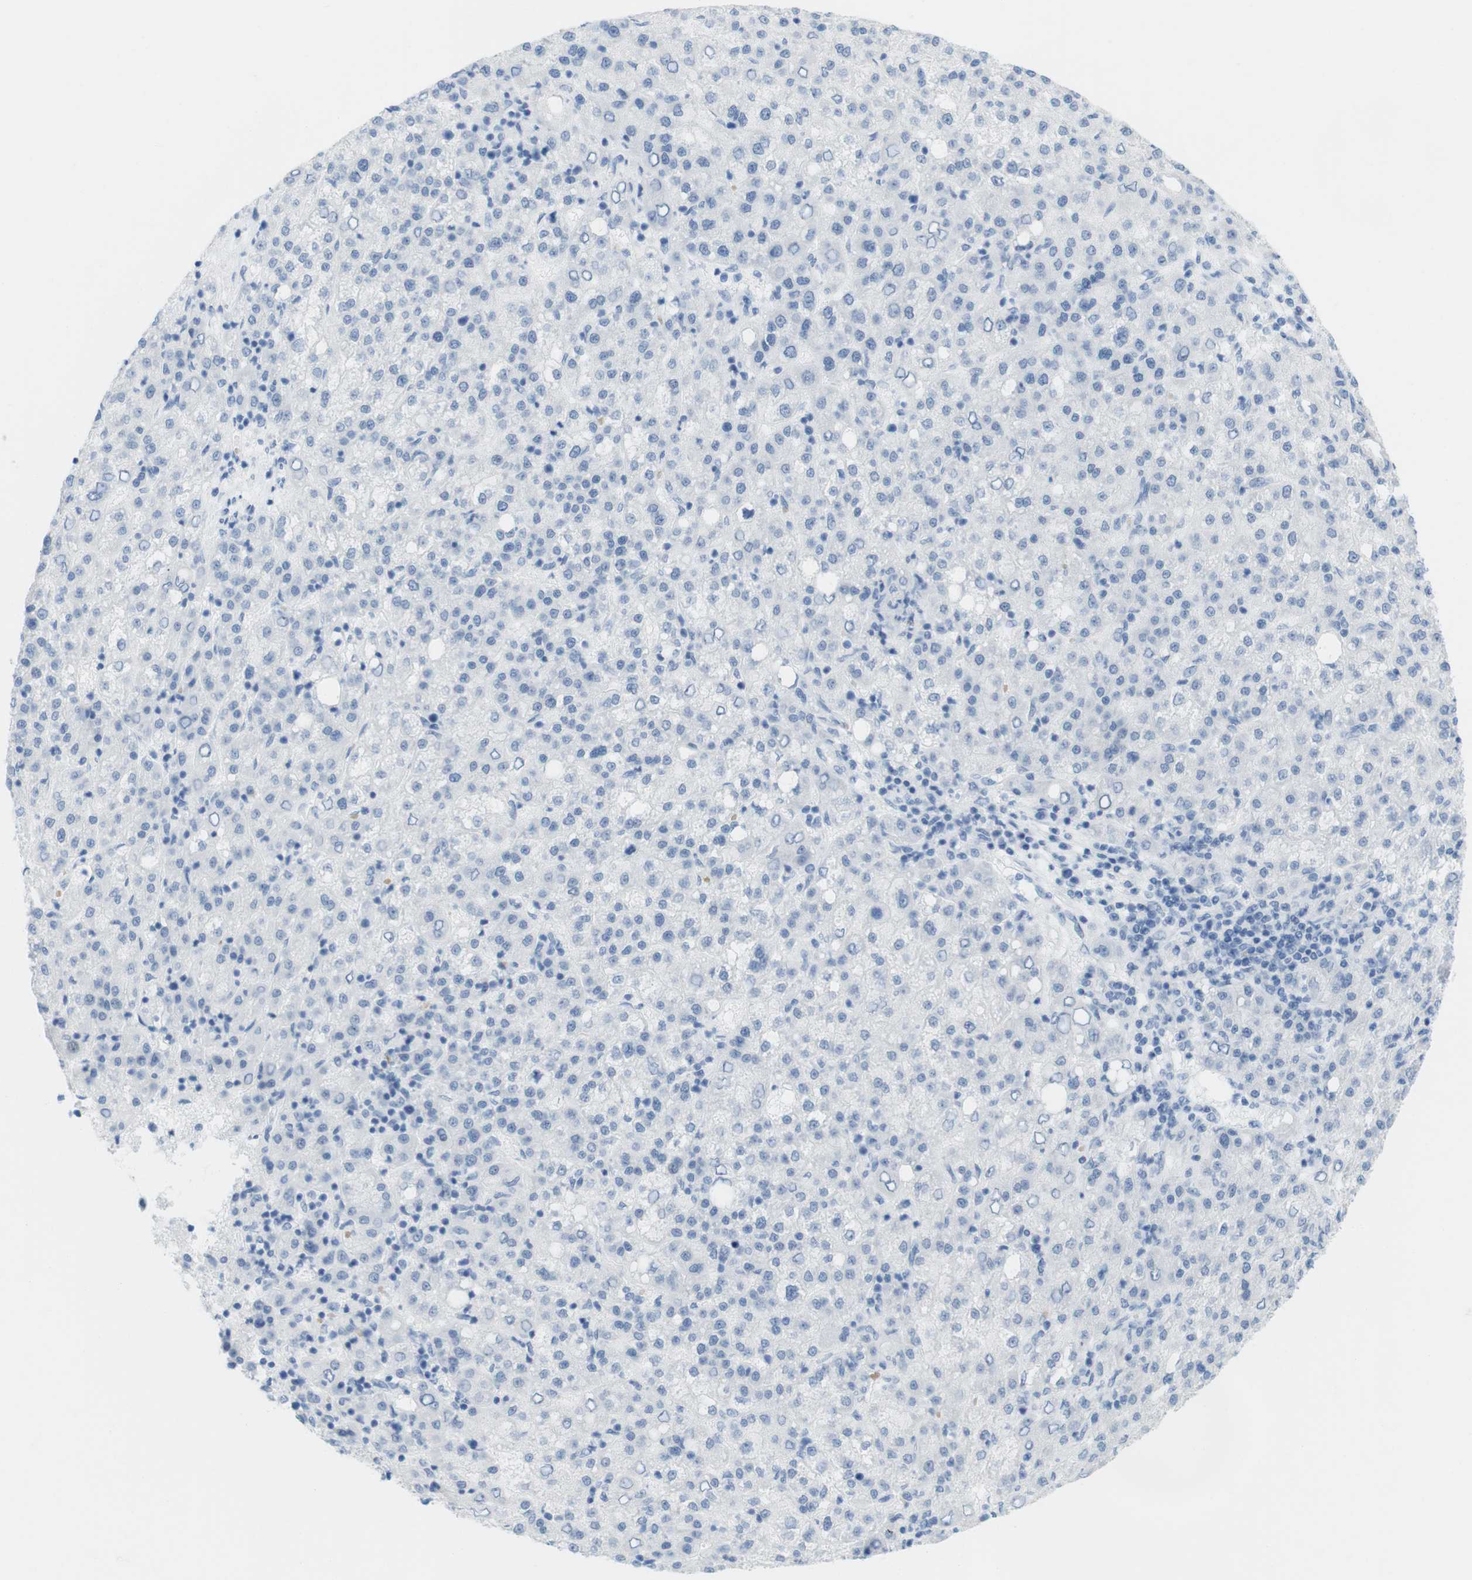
{"staining": {"intensity": "negative", "quantity": "none", "location": "none"}, "tissue": "liver cancer", "cell_type": "Tumor cells", "image_type": "cancer", "snomed": [{"axis": "morphology", "description": "Carcinoma, Hepatocellular, NOS"}, {"axis": "topography", "description": "Liver"}], "caption": "The micrograph demonstrates no significant positivity in tumor cells of liver cancer.", "gene": "TNNT2", "patient": {"sex": "female", "age": 58}}